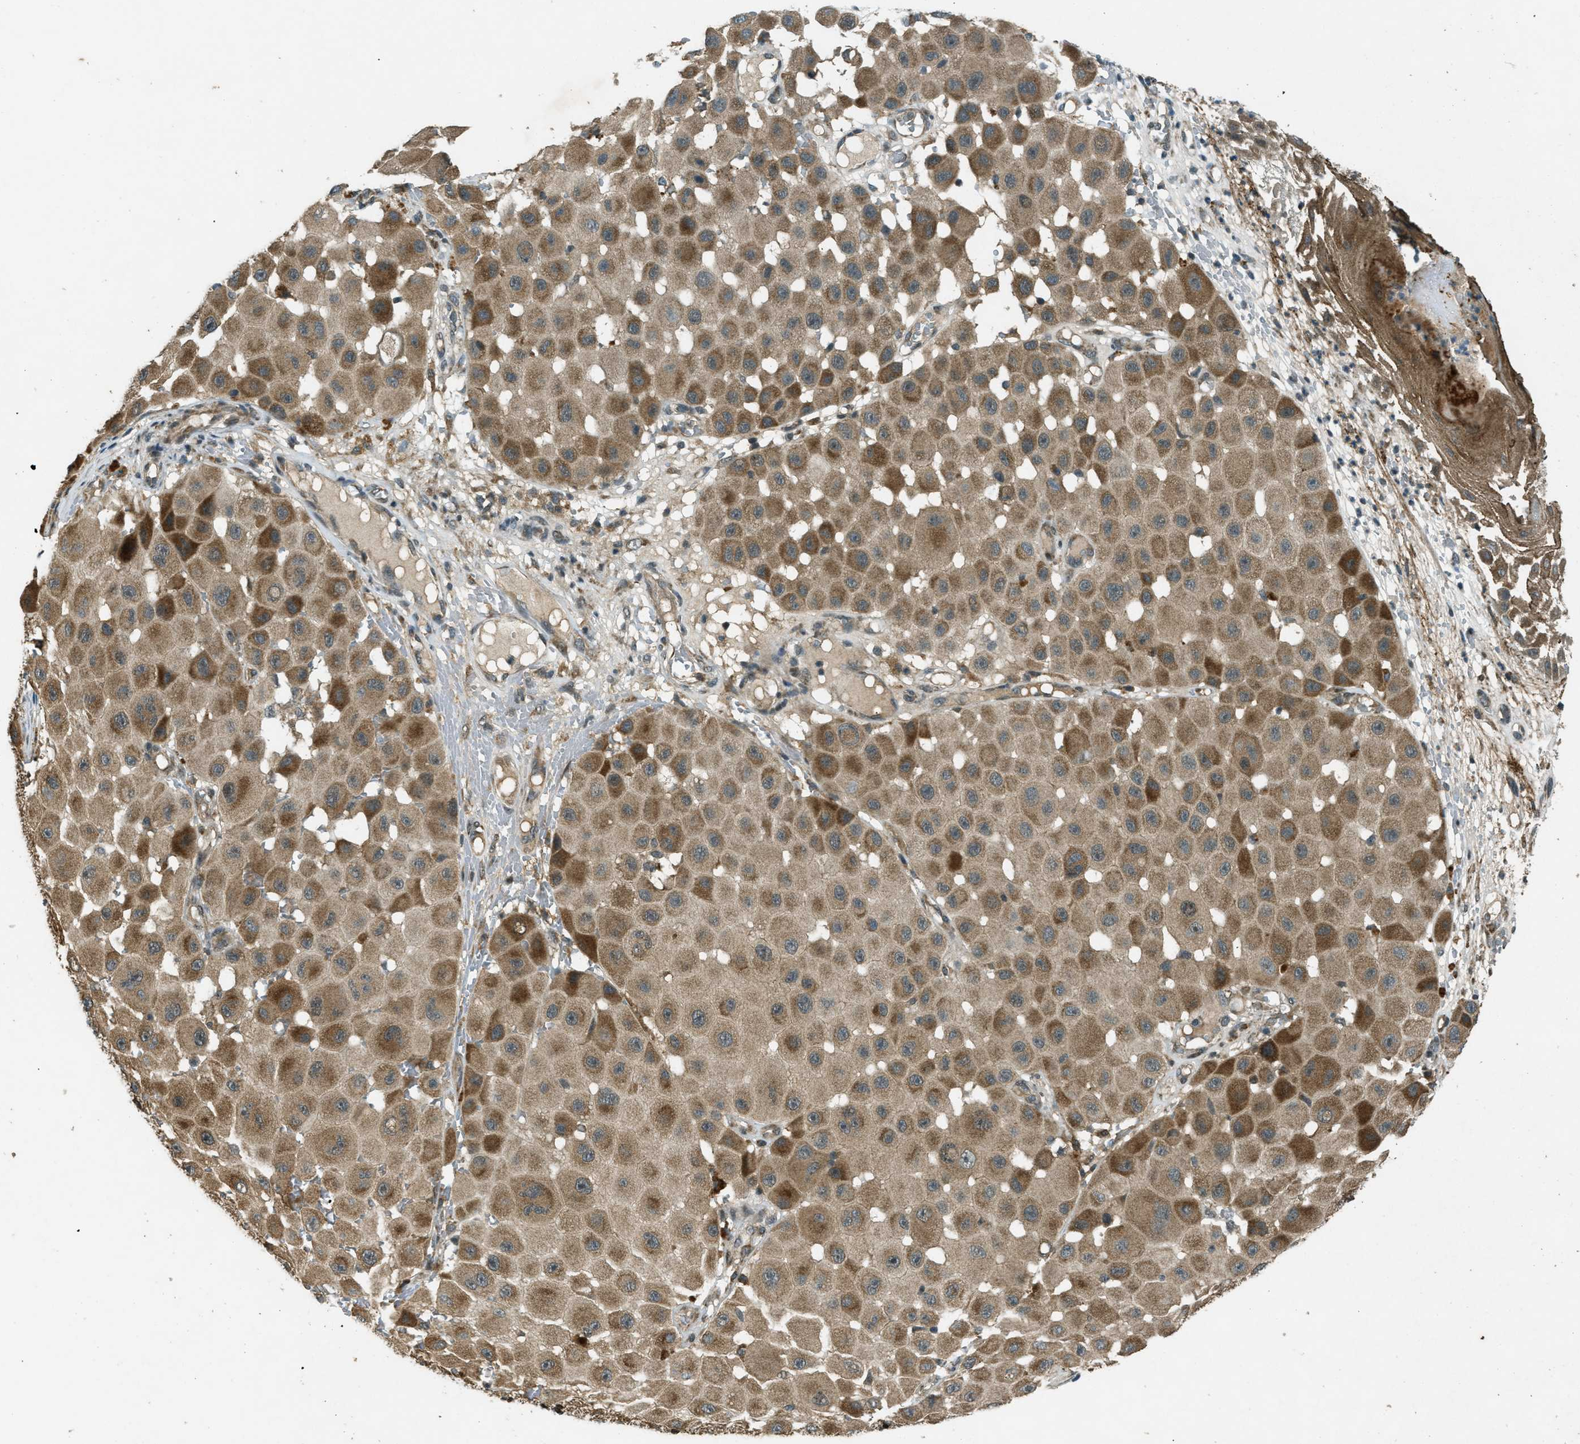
{"staining": {"intensity": "moderate", "quantity": ">75%", "location": "cytoplasmic/membranous"}, "tissue": "melanoma", "cell_type": "Tumor cells", "image_type": "cancer", "snomed": [{"axis": "morphology", "description": "Malignant melanoma, NOS"}, {"axis": "topography", "description": "Skin"}], "caption": "Protein staining of malignant melanoma tissue displays moderate cytoplasmic/membranous staining in approximately >75% of tumor cells.", "gene": "EIF2AK3", "patient": {"sex": "female", "age": 81}}